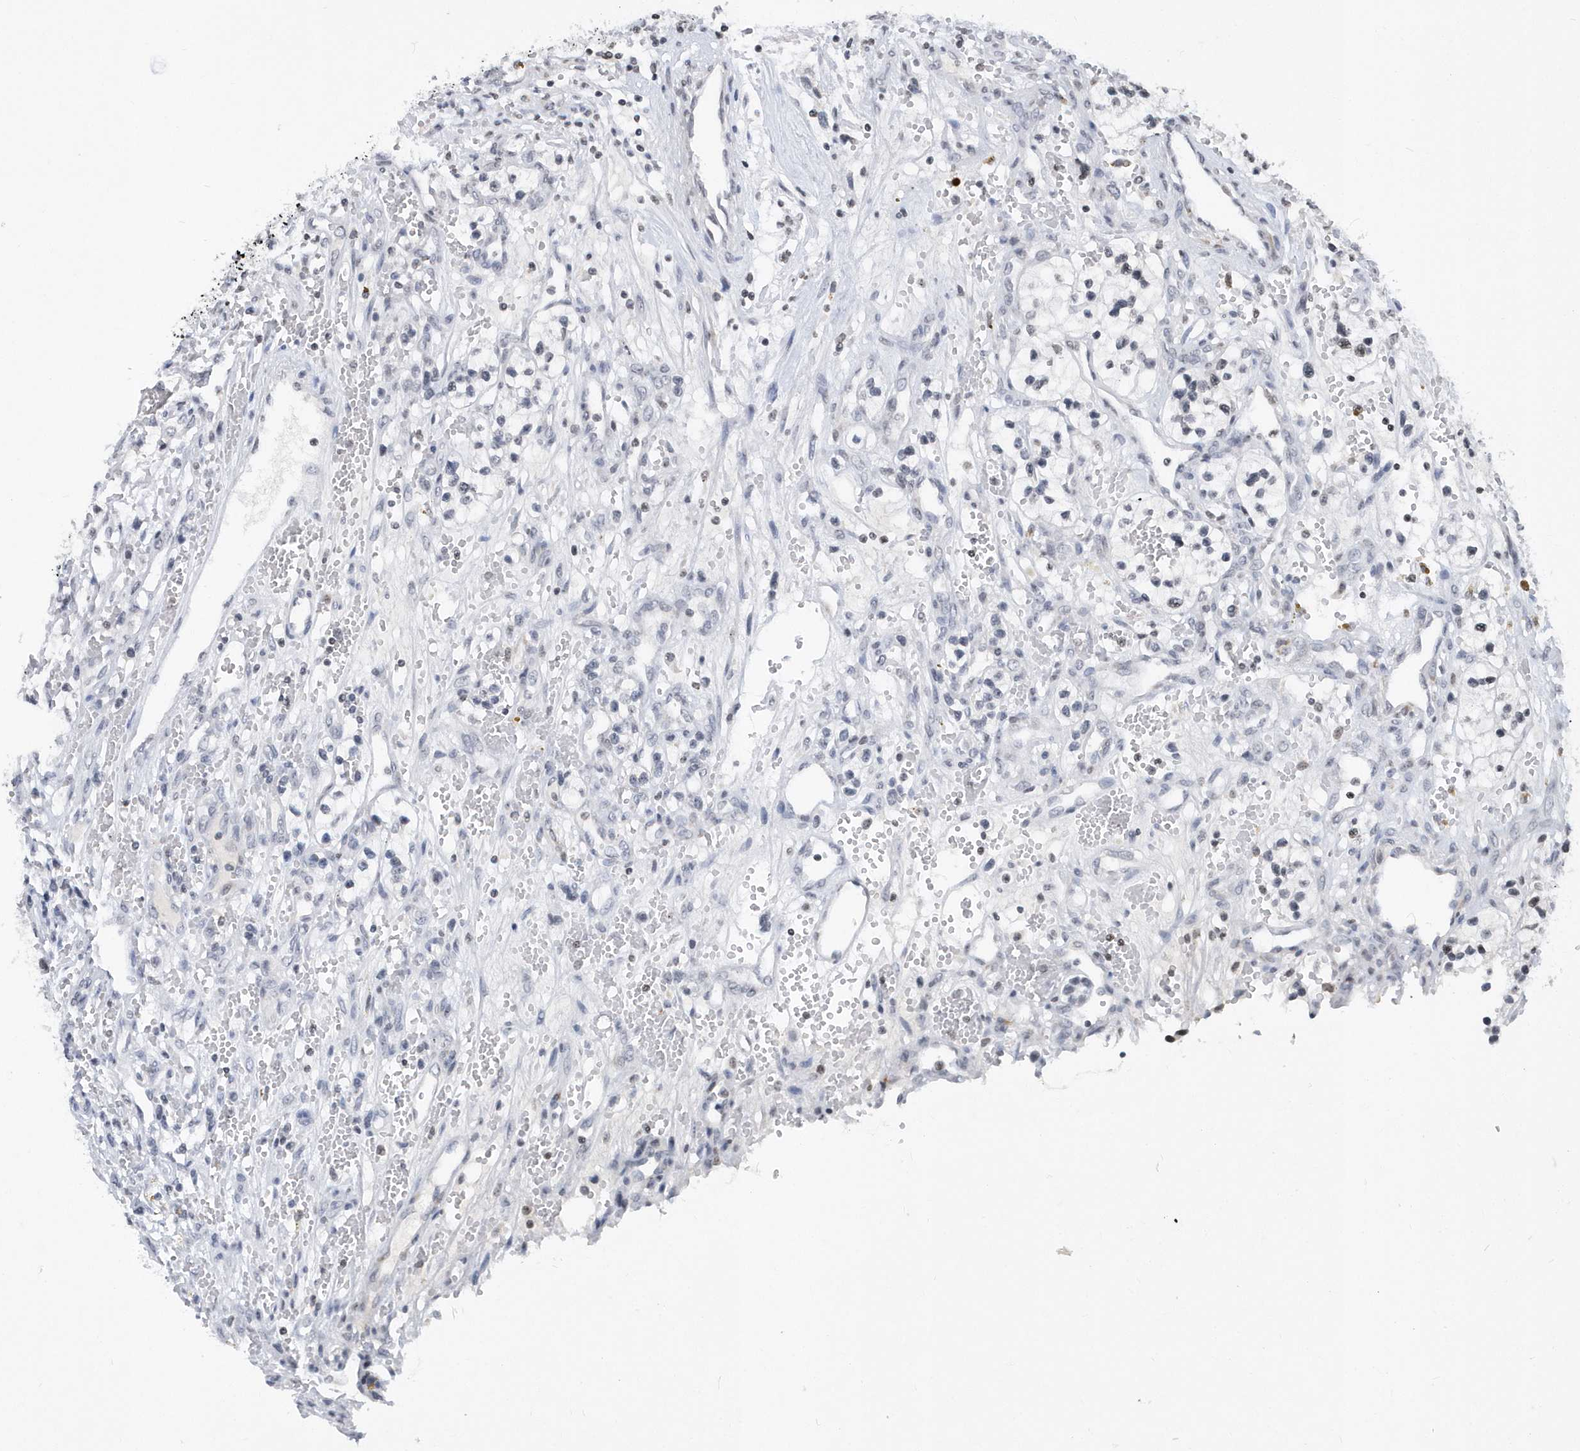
{"staining": {"intensity": "negative", "quantity": "none", "location": "none"}, "tissue": "renal cancer", "cell_type": "Tumor cells", "image_type": "cancer", "snomed": [{"axis": "morphology", "description": "Adenocarcinoma, NOS"}, {"axis": "topography", "description": "Kidney"}], "caption": "Tumor cells show no significant protein staining in renal cancer (adenocarcinoma). (DAB immunohistochemistry, high magnification).", "gene": "VWA5B2", "patient": {"sex": "female", "age": 57}}